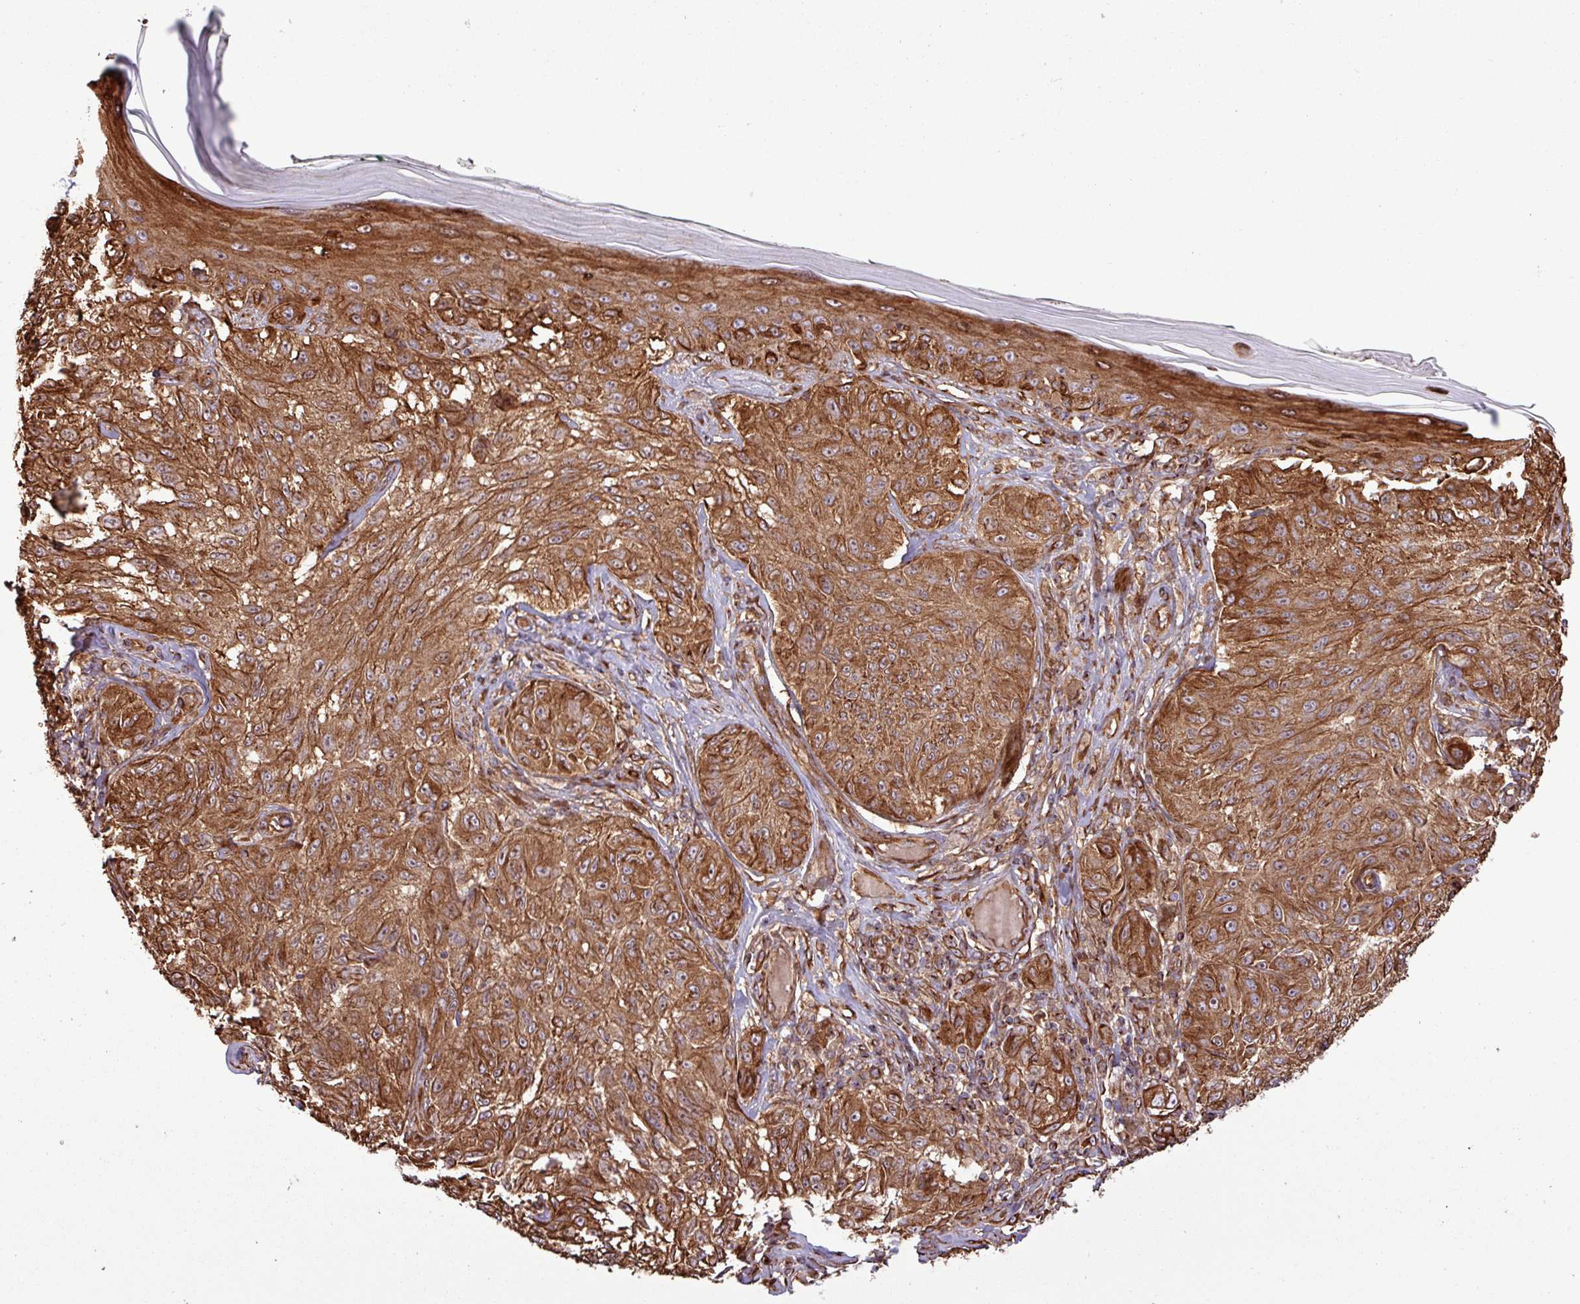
{"staining": {"intensity": "strong", "quantity": ">75%", "location": "cytoplasmic/membranous,nuclear"}, "tissue": "melanoma", "cell_type": "Tumor cells", "image_type": "cancer", "snomed": [{"axis": "morphology", "description": "Malignant melanoma, NOS"}, {"axis": "topography", "description": "Skin"}], "caption": "High-power microscopy captured an immunohistochemistry (IHC) histopathology image of malignant melanoma, revealing strong cytoplasmic/membranous and nuclear staining in approximately >75% of tumor cells.", "gene": "ZNF300", "patient": {"sex": "male", "age": 68}}